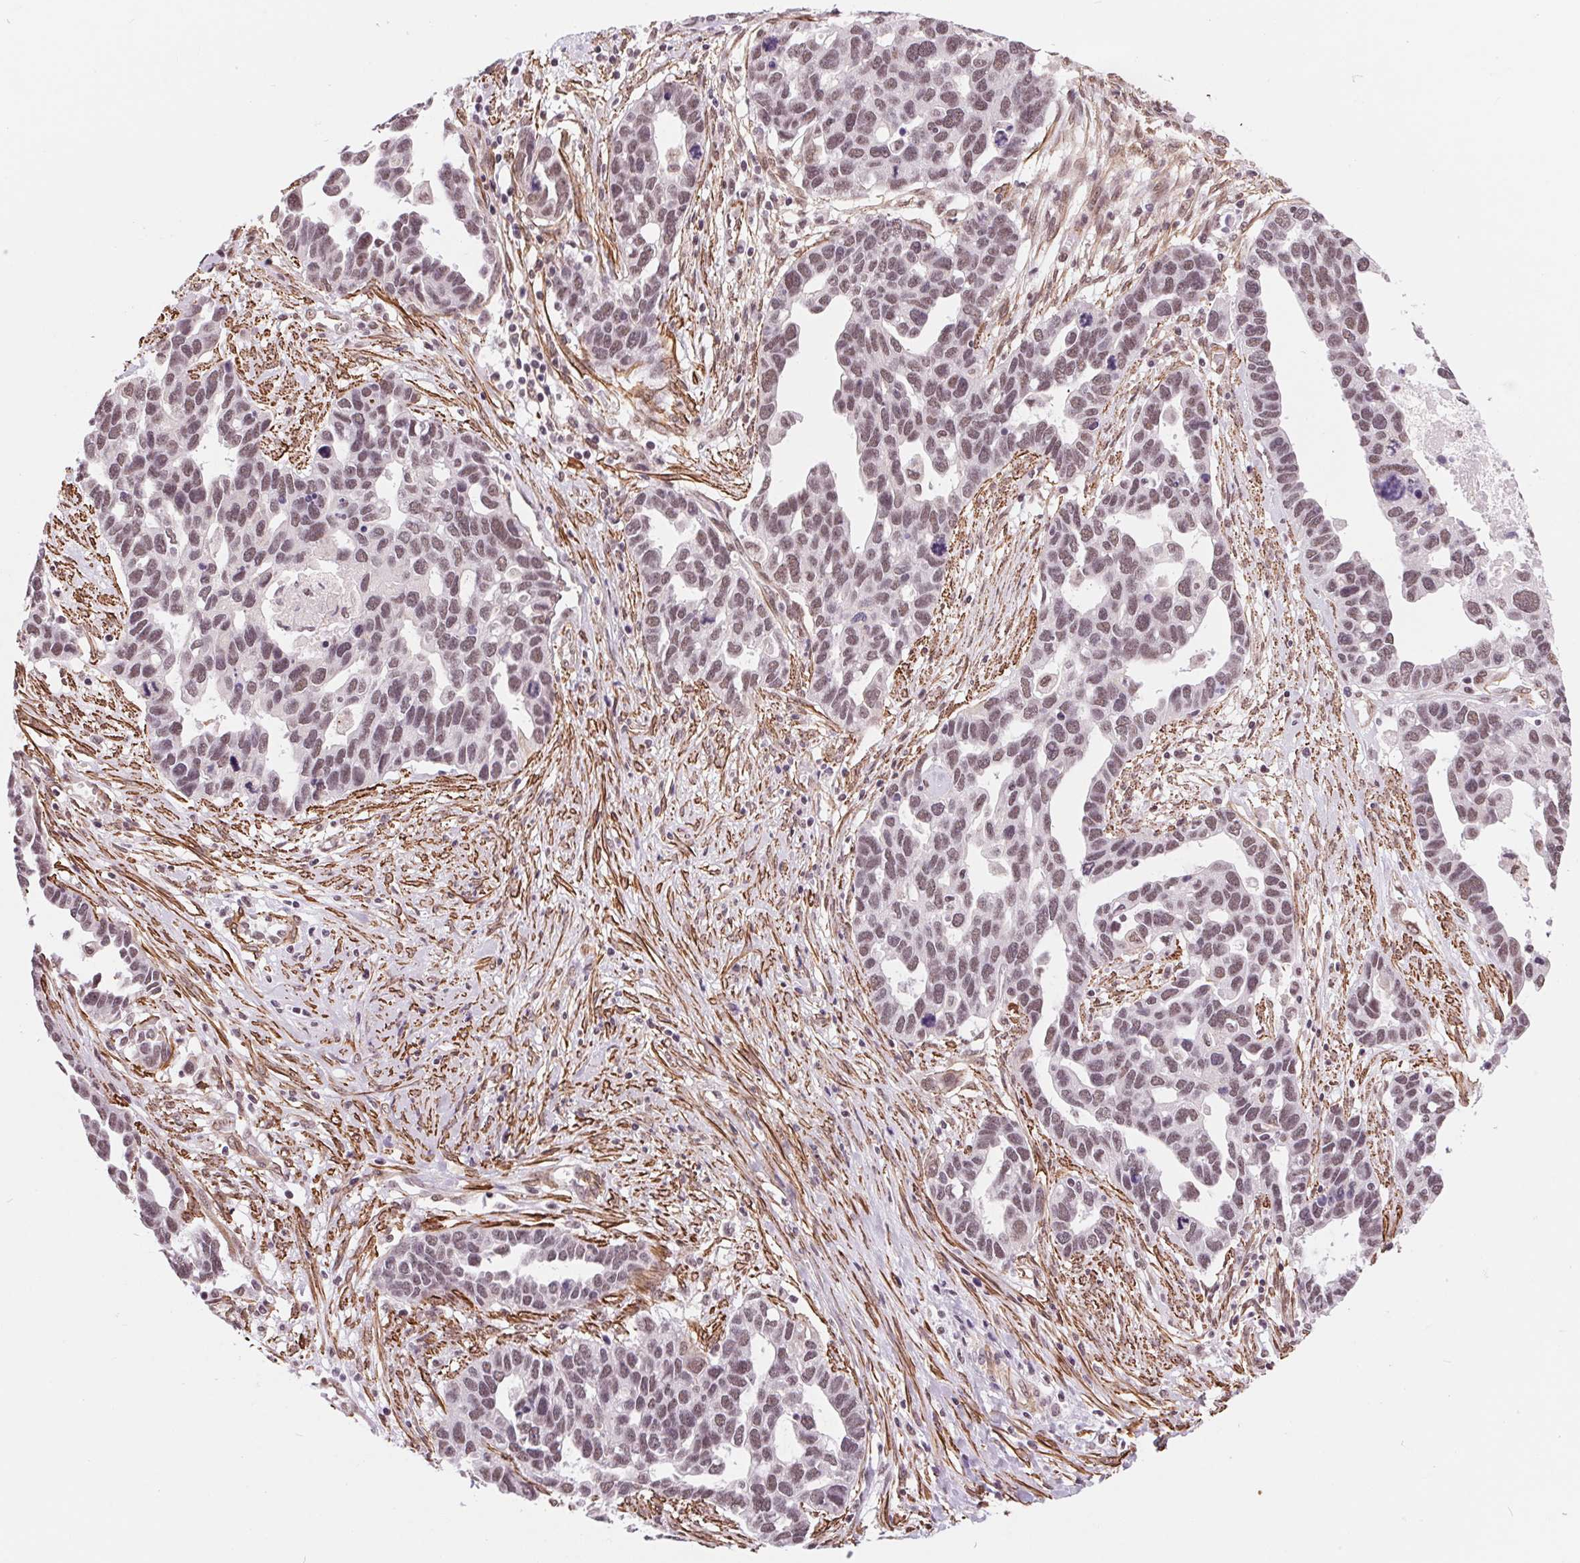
{"staining": {"intensity": "weak", "quantity": ">75%", "location": "nuclear"}, "tissue": "ovarian cancer", "cell_type": "Tumor cells", "image_type": "cancer", "snomed": [{"axis": "morphology", "description": "Cystadenocarcinoma, serous, NOS"}, {"axis": "topography", "description": "Ovary"}], "caption": "High-power microscopy captured an immunohistochemistry micrograph of ovarian cancer, revealing weak nuclear positivity in about >75% of tumor cells.", "gene": "BCAT1", "patient": {"sex": "female", "age": 54}}